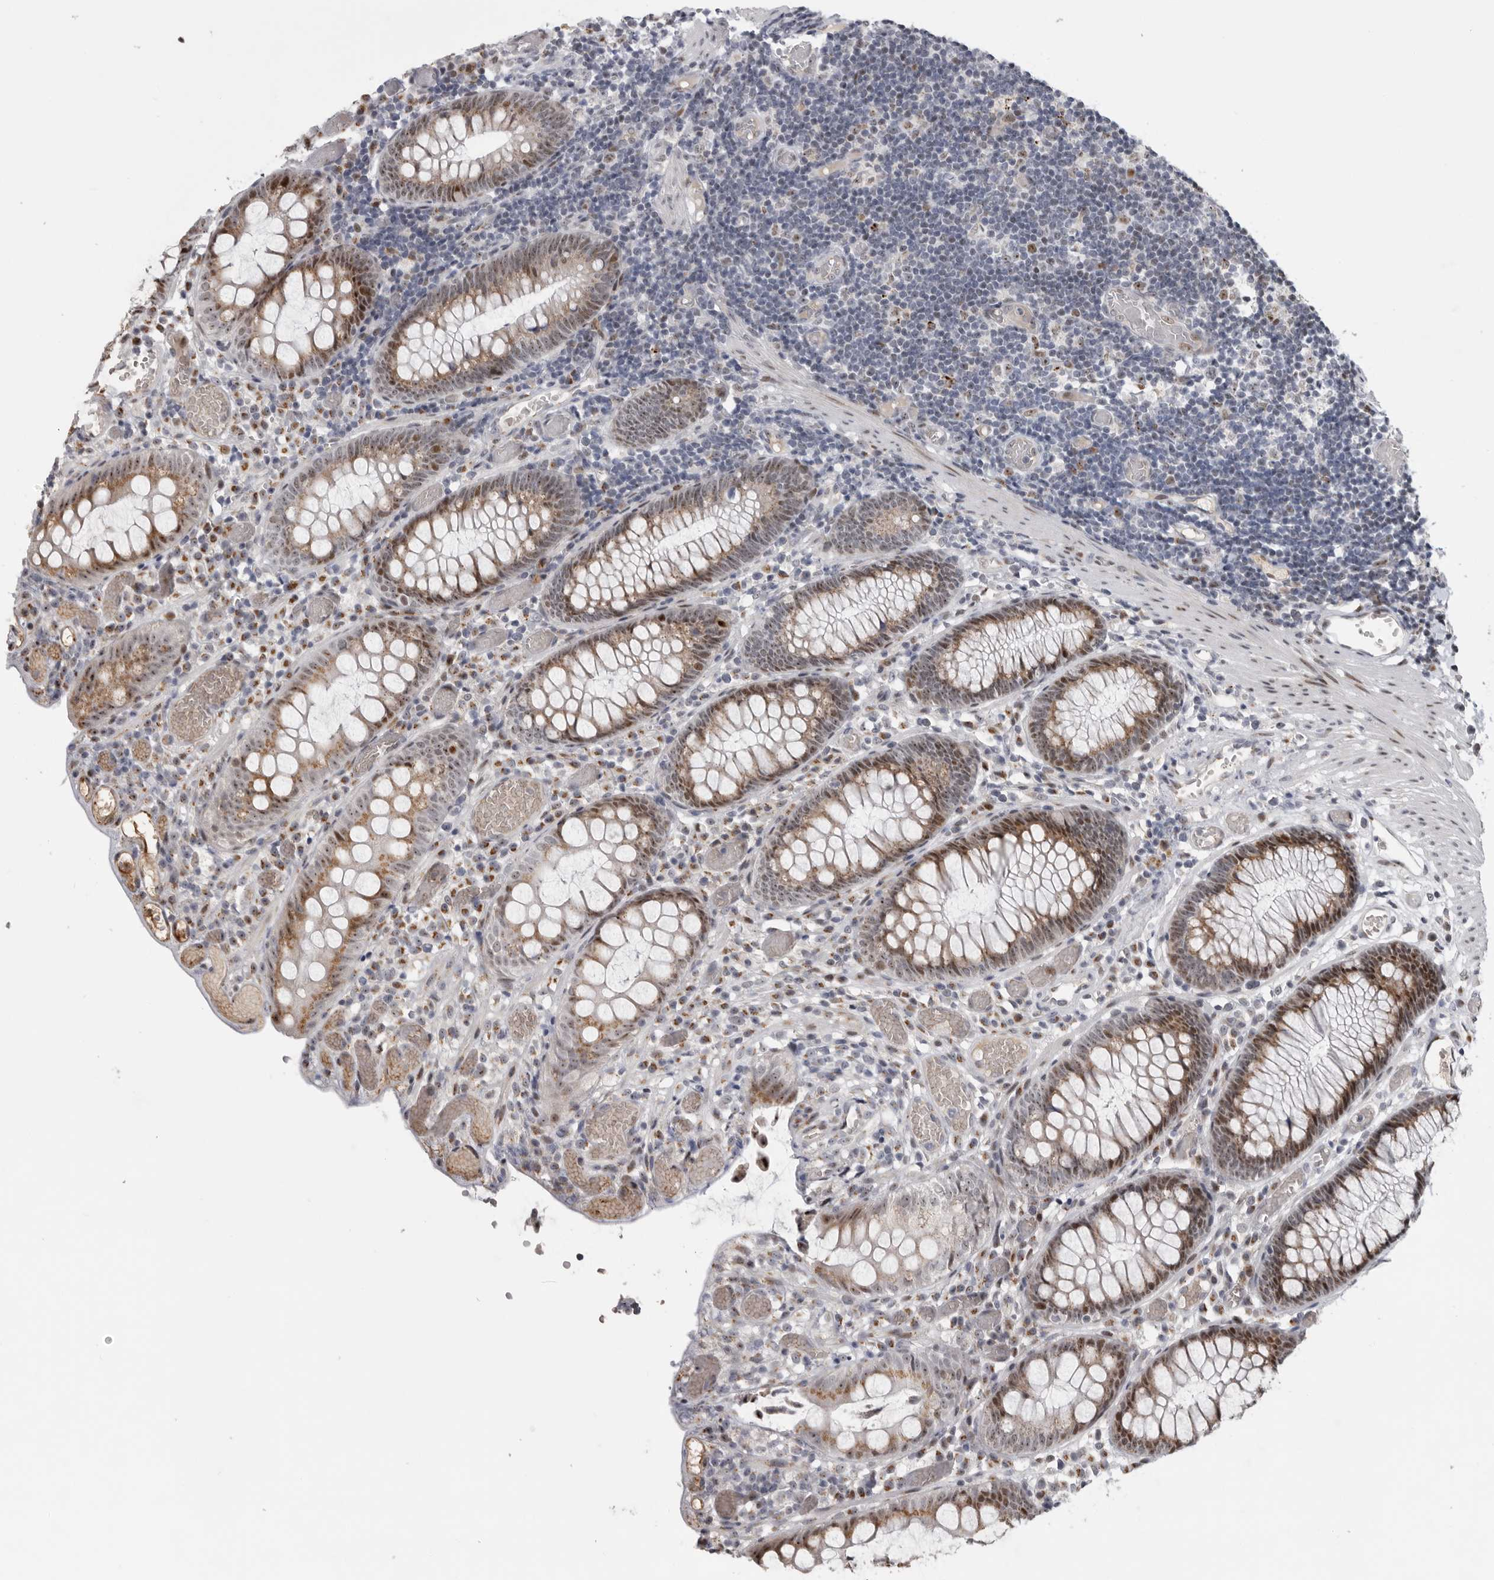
{"staining": {"intensity": "moderate", "quantity": ">75%", "location": "cytoplasmic/membranous,nuclear"}, "tissue": "colon", "cell_type": "Endothelial cells", "image_type": "normal", "snomed": [{"axis": "morphology", "description": "Normal tissue, NOS"}, {"axis": "topography", "description": "Colon"}], "caption": "Immunohistochemistry (IHC) micrograph of benign colon: colon stained using immunohistochemistry (IHC) exhibits medium levels of moderate protein expression localized specifically in the cytoplasmic/membranous,nuclear of endothelial cells, appearing as a cytoplasmic/membranous,nuclear brown color.", "gene": "PCMTD1", "patient": {"sex": "male", "age": 14}}